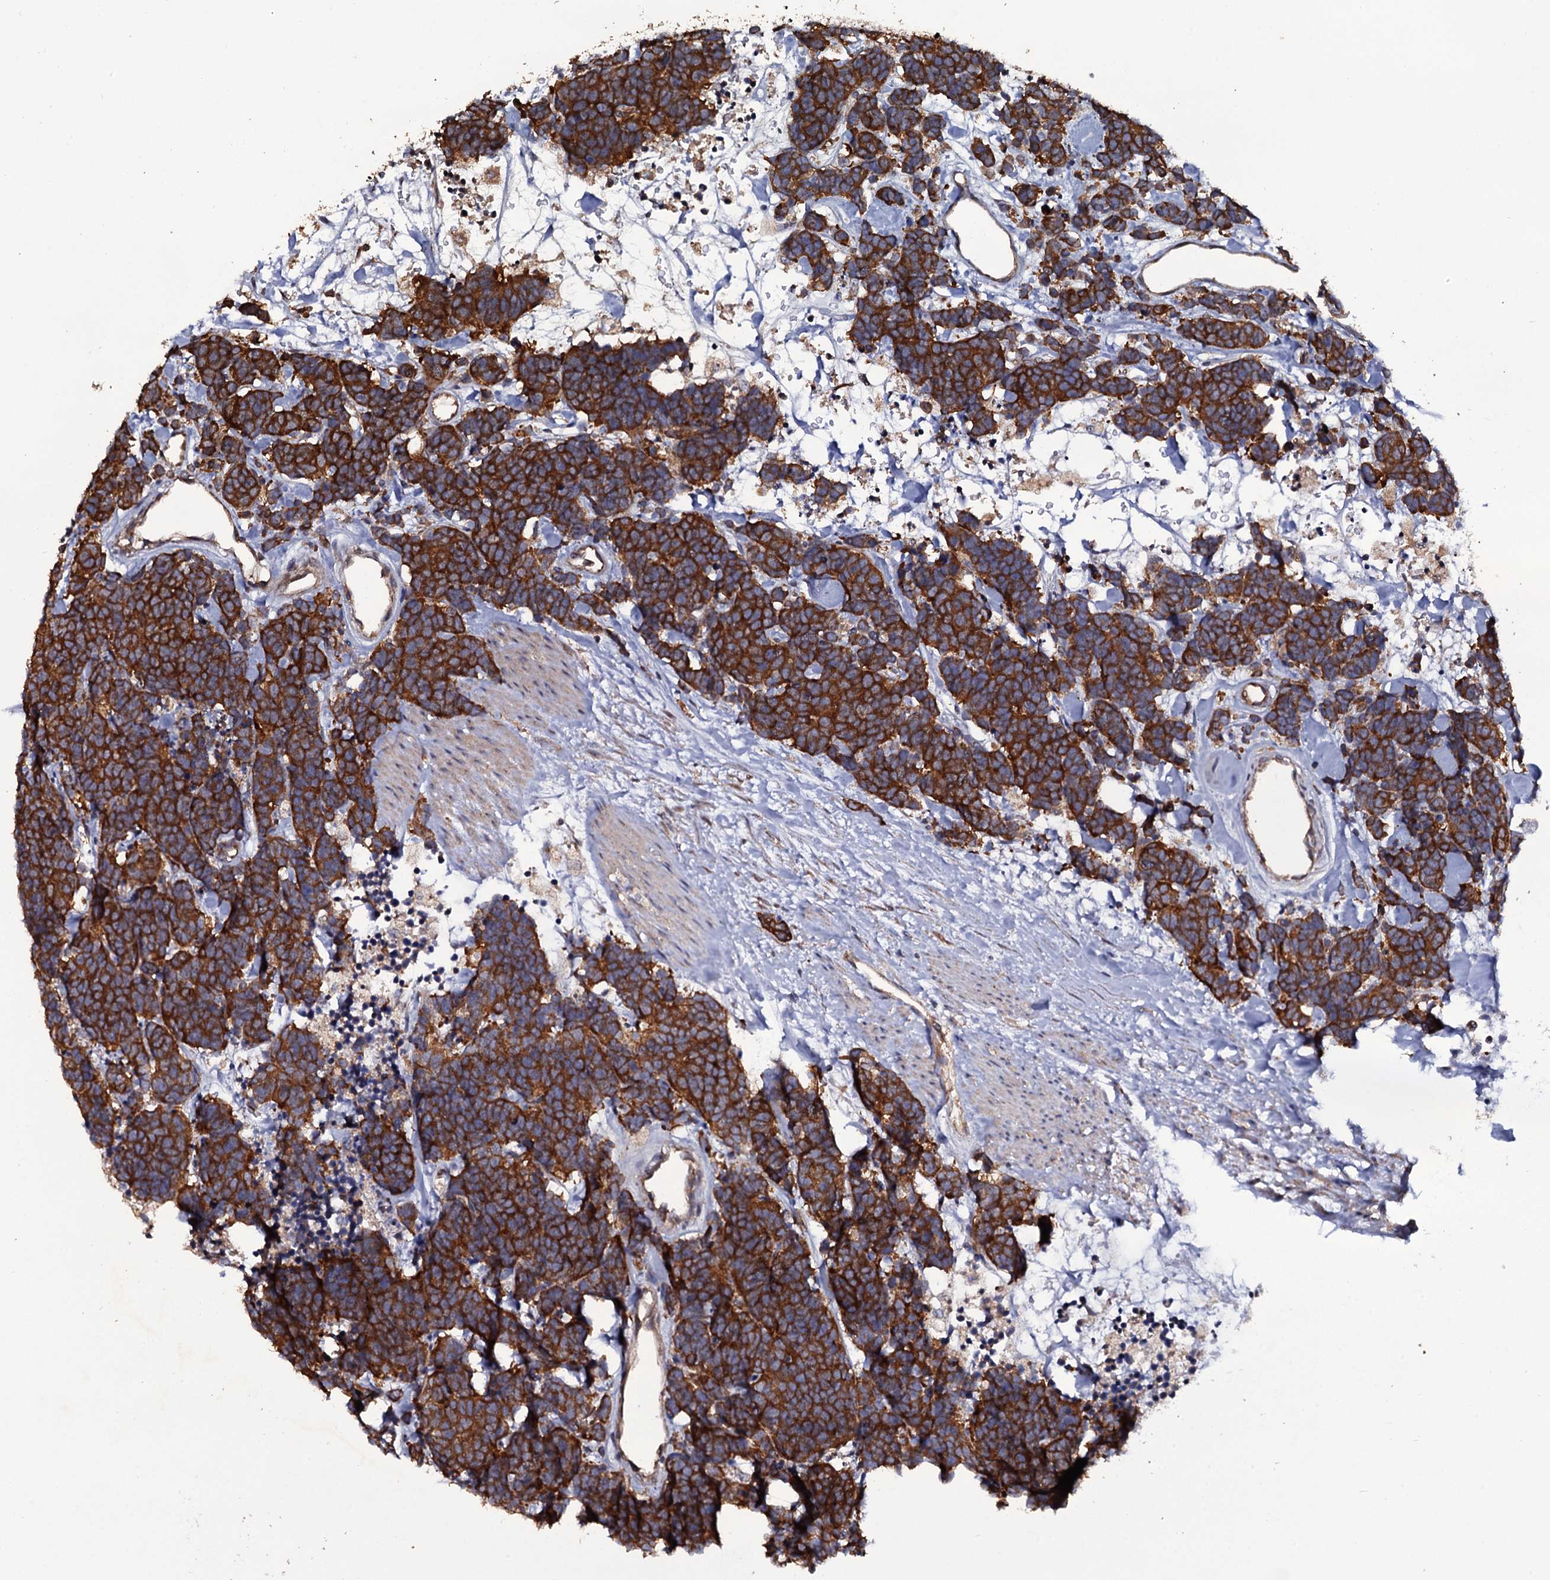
{"staining": {"intensity": "strong", "quantity": ">75%", "location": "cytoplasmic/membranous"}, "tissue": "carcinoid", "cell_type": "Tumor cells", "image_type": "cancer", "snomed": [{"axis": "morphology", "description": "Carcinoma, NOS"}, {"axis": "morphology", "description": "Carcinoid, malignant, NOS"}, {"axis": "topography", "description": "Urinary bladder"}], "caption": "Immunohistochemical staining of human carcinoid displays high levels of strong cytoplasmic/membranous protein expression in about >75% of tumor cells. (DAB (3,3'-diaminobenzidine) IHC, brown staining for protein, blue staining for nuclei).", "gene": "TTC23", "patient": {"sex": "male", "age": 57}}